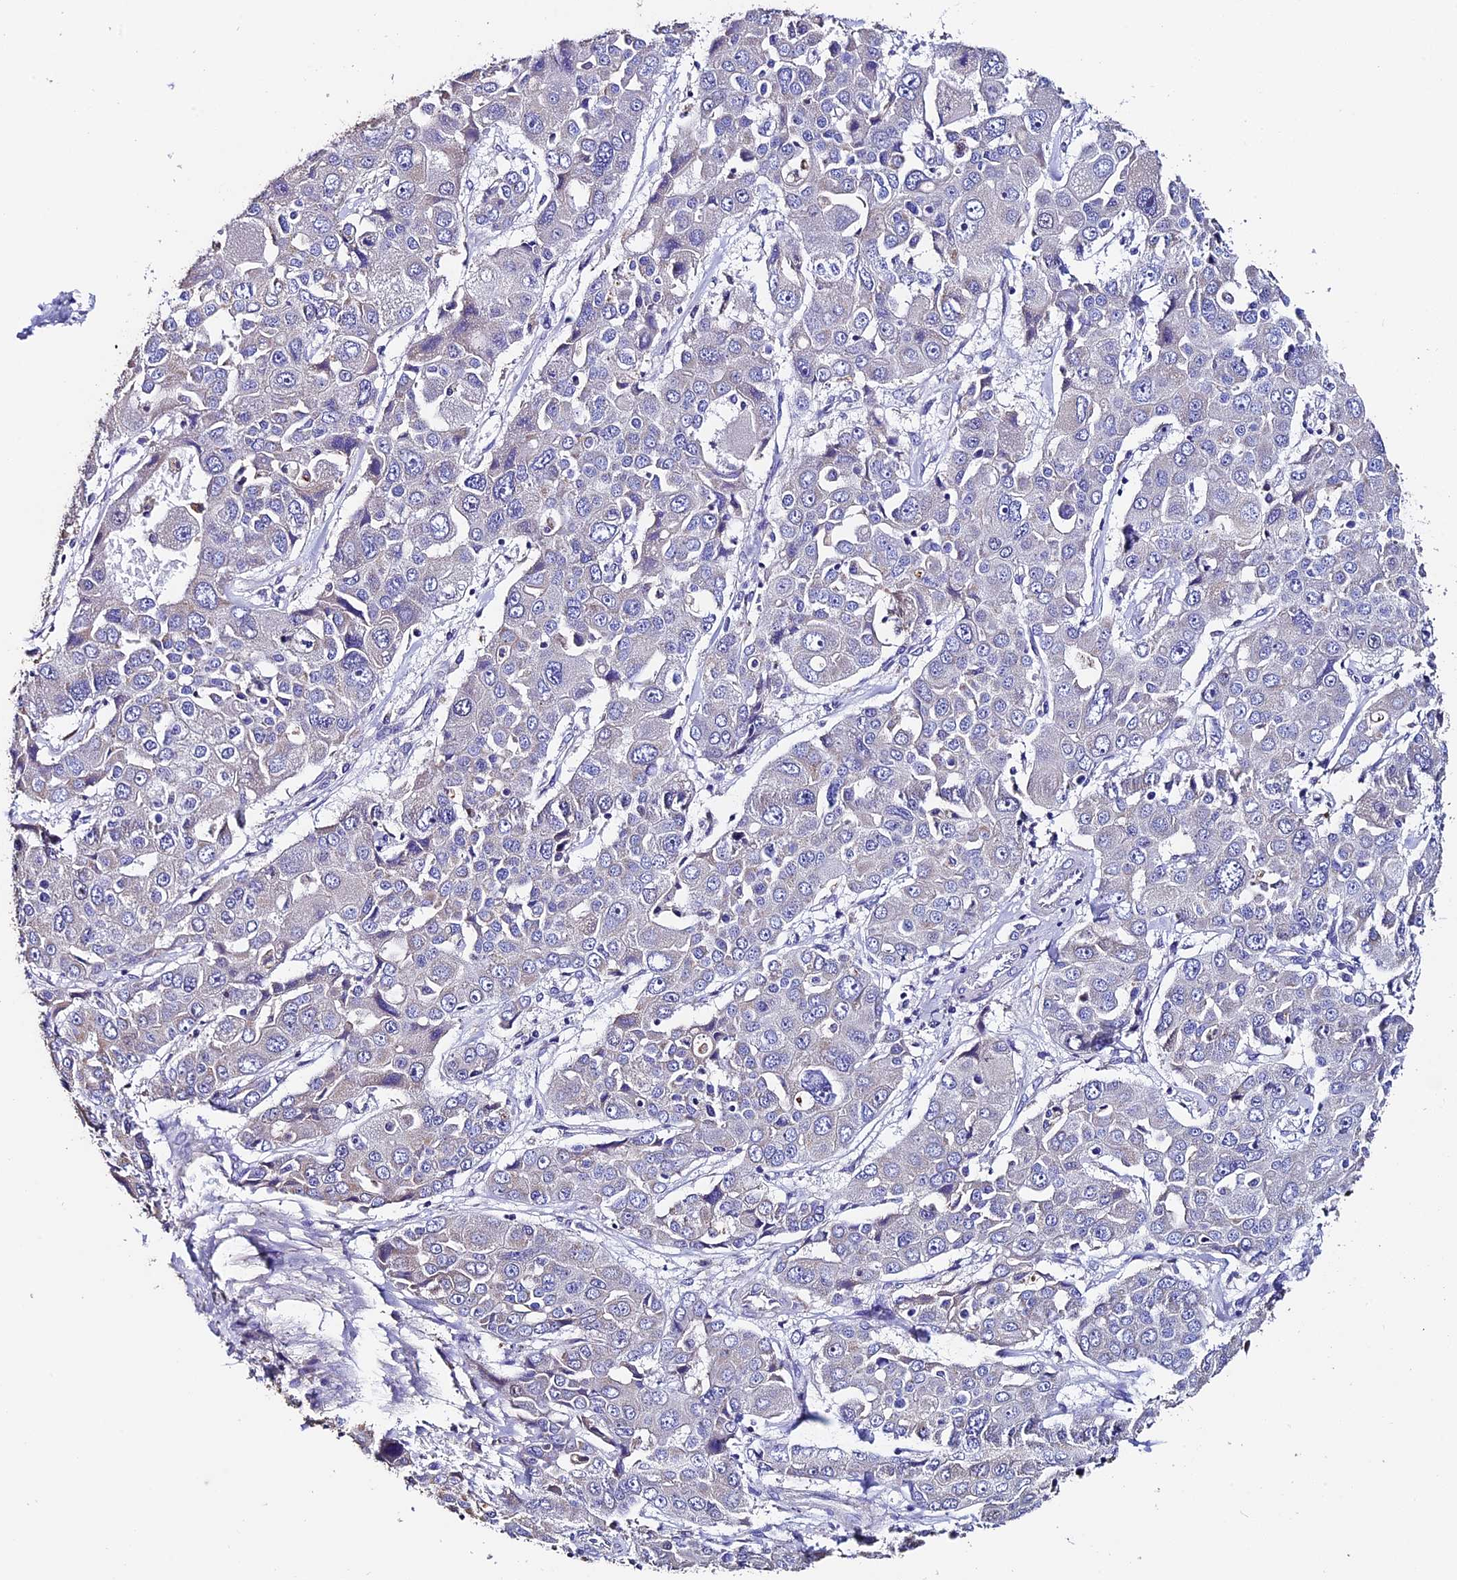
{"staining": {"intensity": "weak", "quantity": "<25%", "location": "cytoplasmic/membranous"}, "tissue": "liver cancer", "cell_type": "Tumor cells", "image_type": "cancer", "snomed": [{"axis": "morphology", "description": "Cholangiocarcinoma"}, {"axis": "topography", "description": "Liver"}], "caption": "The image exhibits no staining of tumor cells in liver cholangiocarcinoma. (Brightfield microscopy of DAB (3,3'-diaminobenzidine) immunohistochemistry (IHC) at high magnification).", "gene": "FBXW9", "patient": {"sex": "male", "age": 67}}